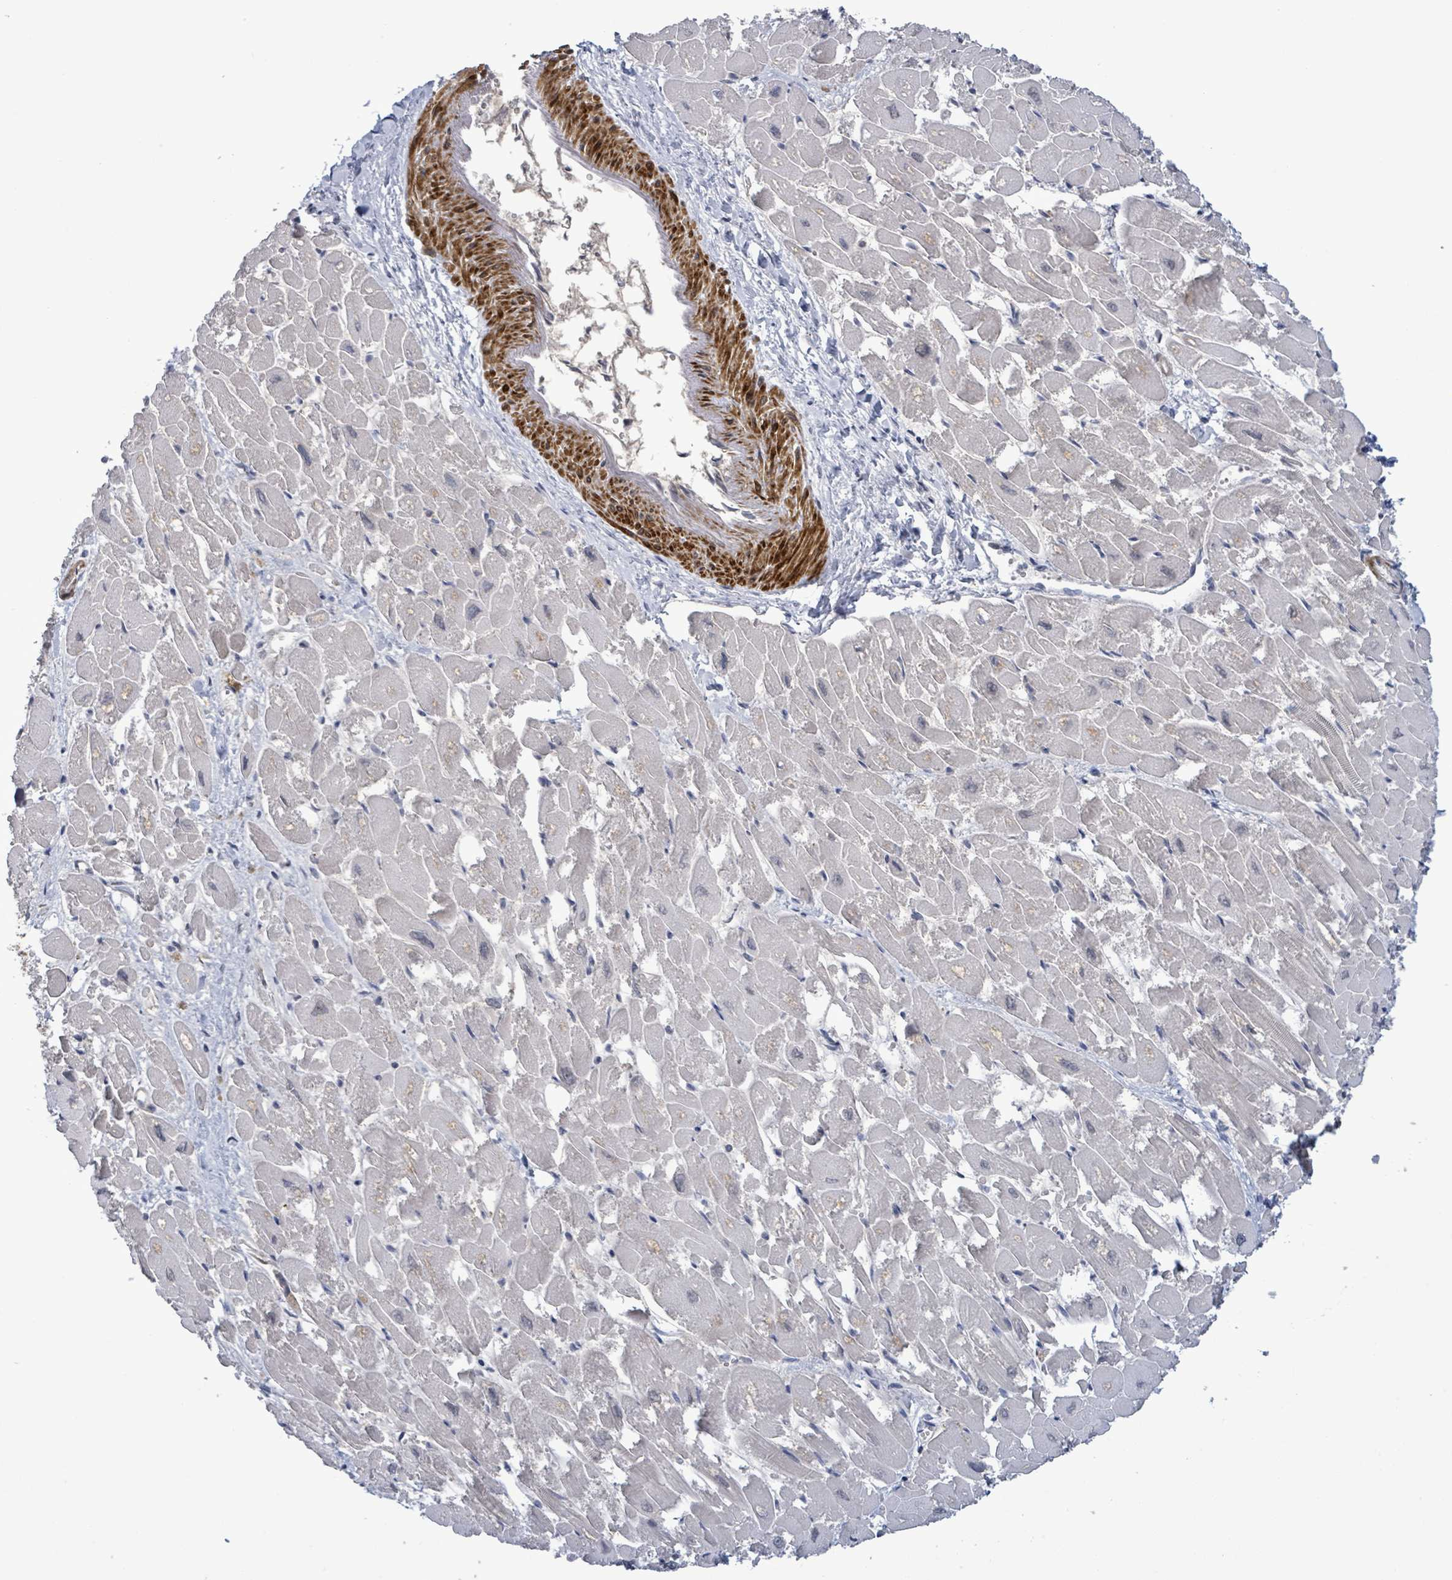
{"staining": {"intensity": "negative", "quantity": "none", "location": "none"}, "tissue": "heart muscle", "cell_type": "Cardiomyocytes", "image_type": "normal", "snomed": [{"axis": "morphology", "description": "Normal tissue, NOS"}, {"axis": "topography", "description": "Heart"}], "caption": "Histopathology image shows no protein staining in cardiomyocytes of benign heart muscle.", "gene": "AMMECR1", "patient": {"sex": "male", "age": 54}}